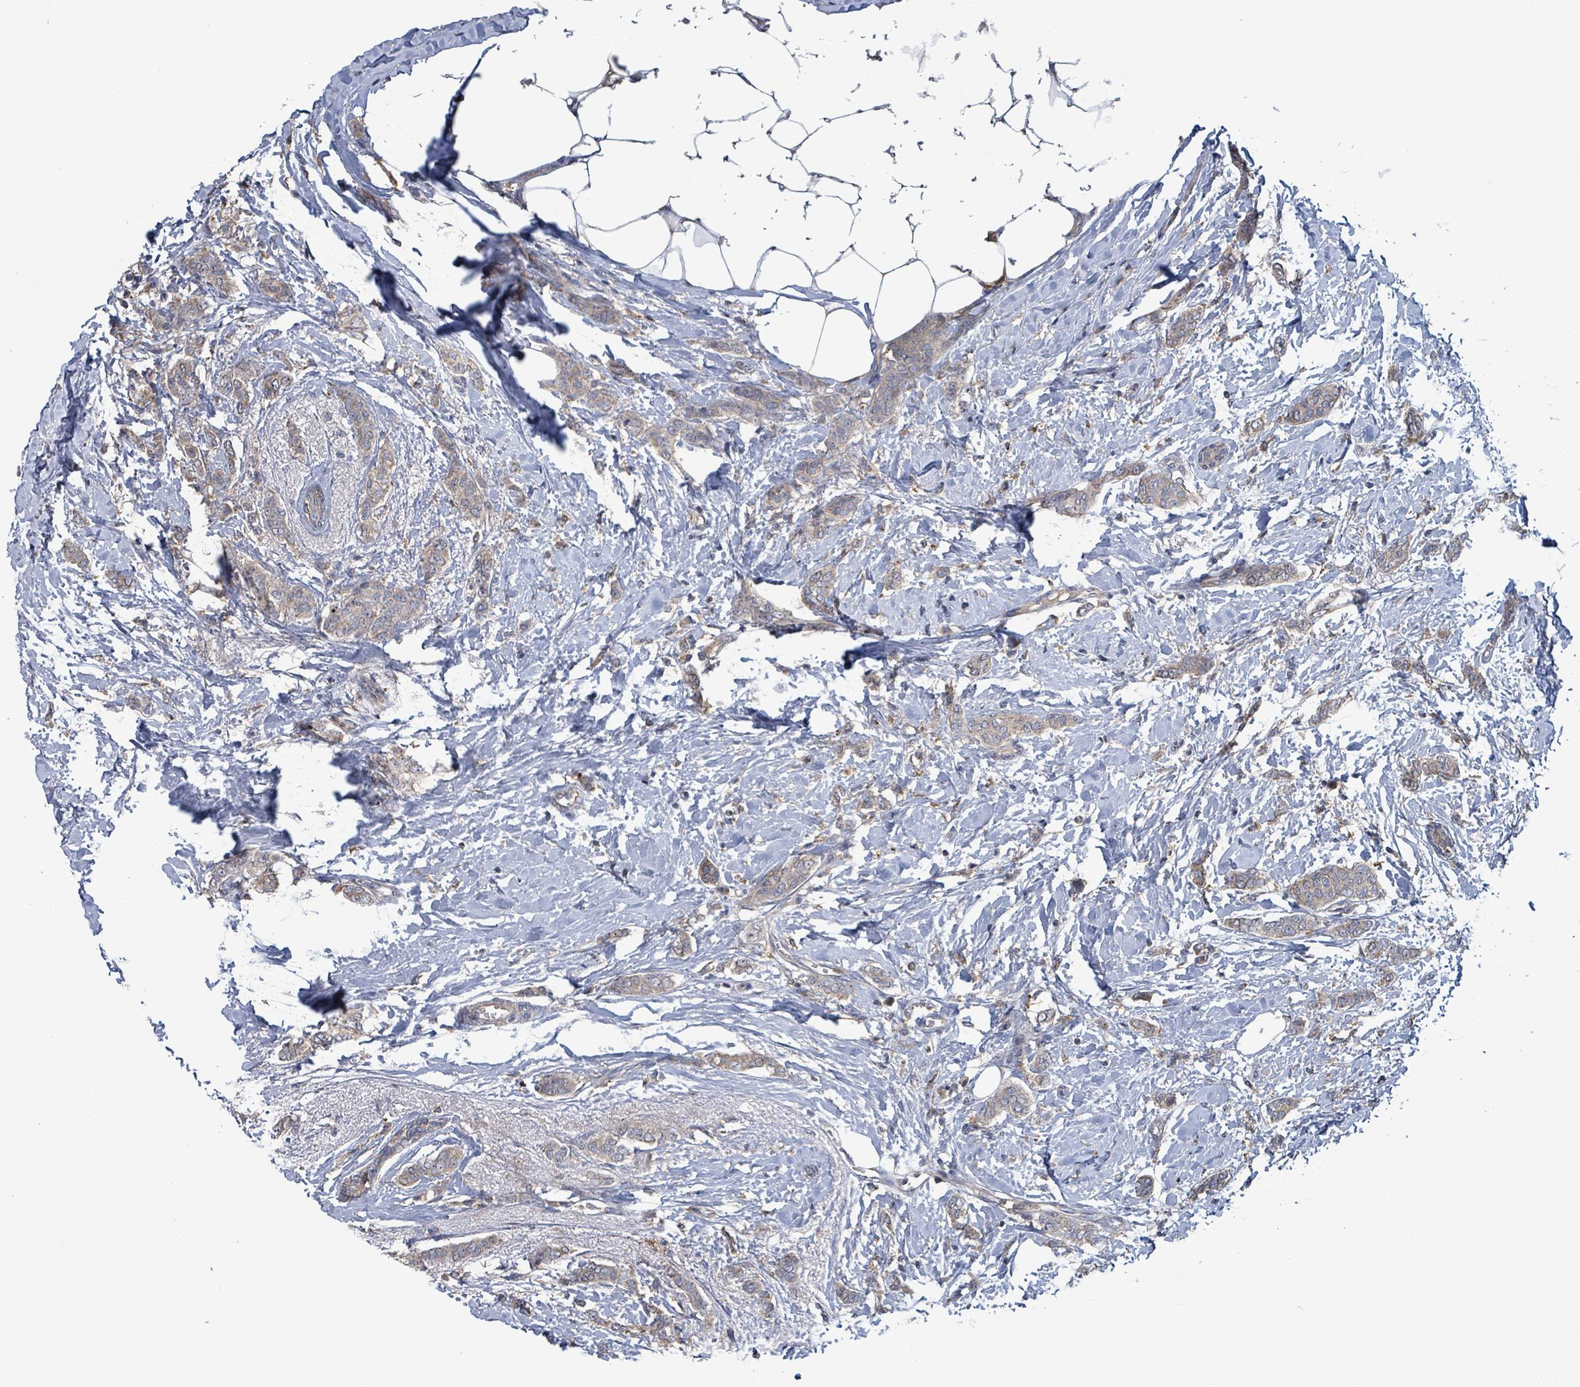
{"staining": {"intensity": "weak", "quantity": "<25%", "location": "cytoplasmic/membranous"}, "tissue": "breast cancer", "cell_type": "Tumor cells", "image_type": "cancer", "snomed": [{"axis": "morphology", "description": "Duct carcinoma"}, {"axis": "topography", "description": "Breast"}], "caption": "IHC image of neoplastic tissue: breast intraductal carcinoma stained with DAB (3,3'-diaminobenzidine) displays no significant protein positivity in tumor cells.", "gene": "PLAAT1", "patient": {"sex": "female", "age": 72}}